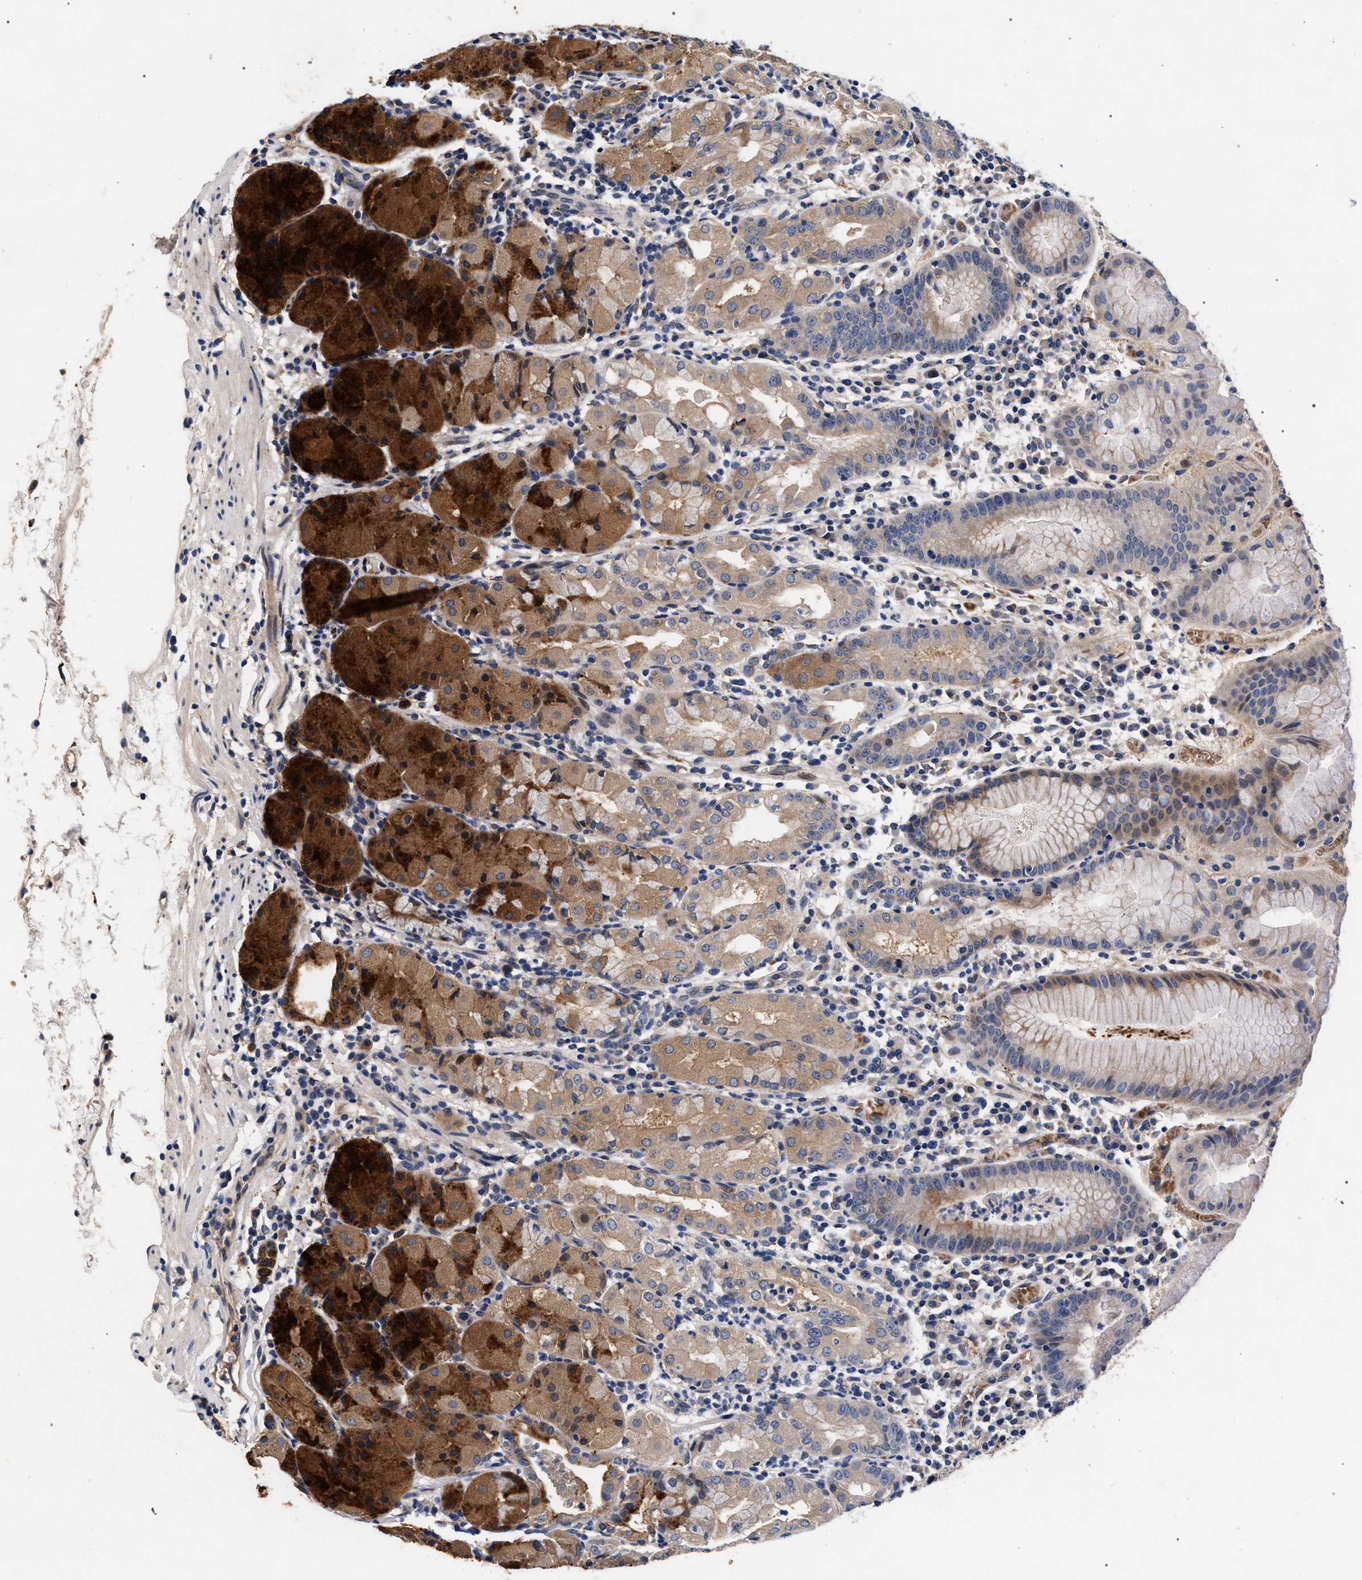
{"staining": {"intensity": "strong", "quantity": ">75%", "location": "cytoplasmic/membranous"}, "tissue": "stomach", "cell_type": "Glandular cells", "image_type": "normal", "snomed": [{"axis": "morphology", "description": "Normal tissue, NOS"}, {"axis": "topography", "description": "Stomach"}, {"axis": "topography", "description": "Stomach, lower"}], "caption": "High-power microscopy captured an IHC photomicrograph of benign stomach, revealing strong cytoplasmic/membranous positivity in approximately >75% of glandular cells.", "gene": "NEK7", "patient": {"sex": "female", "age": 75}}